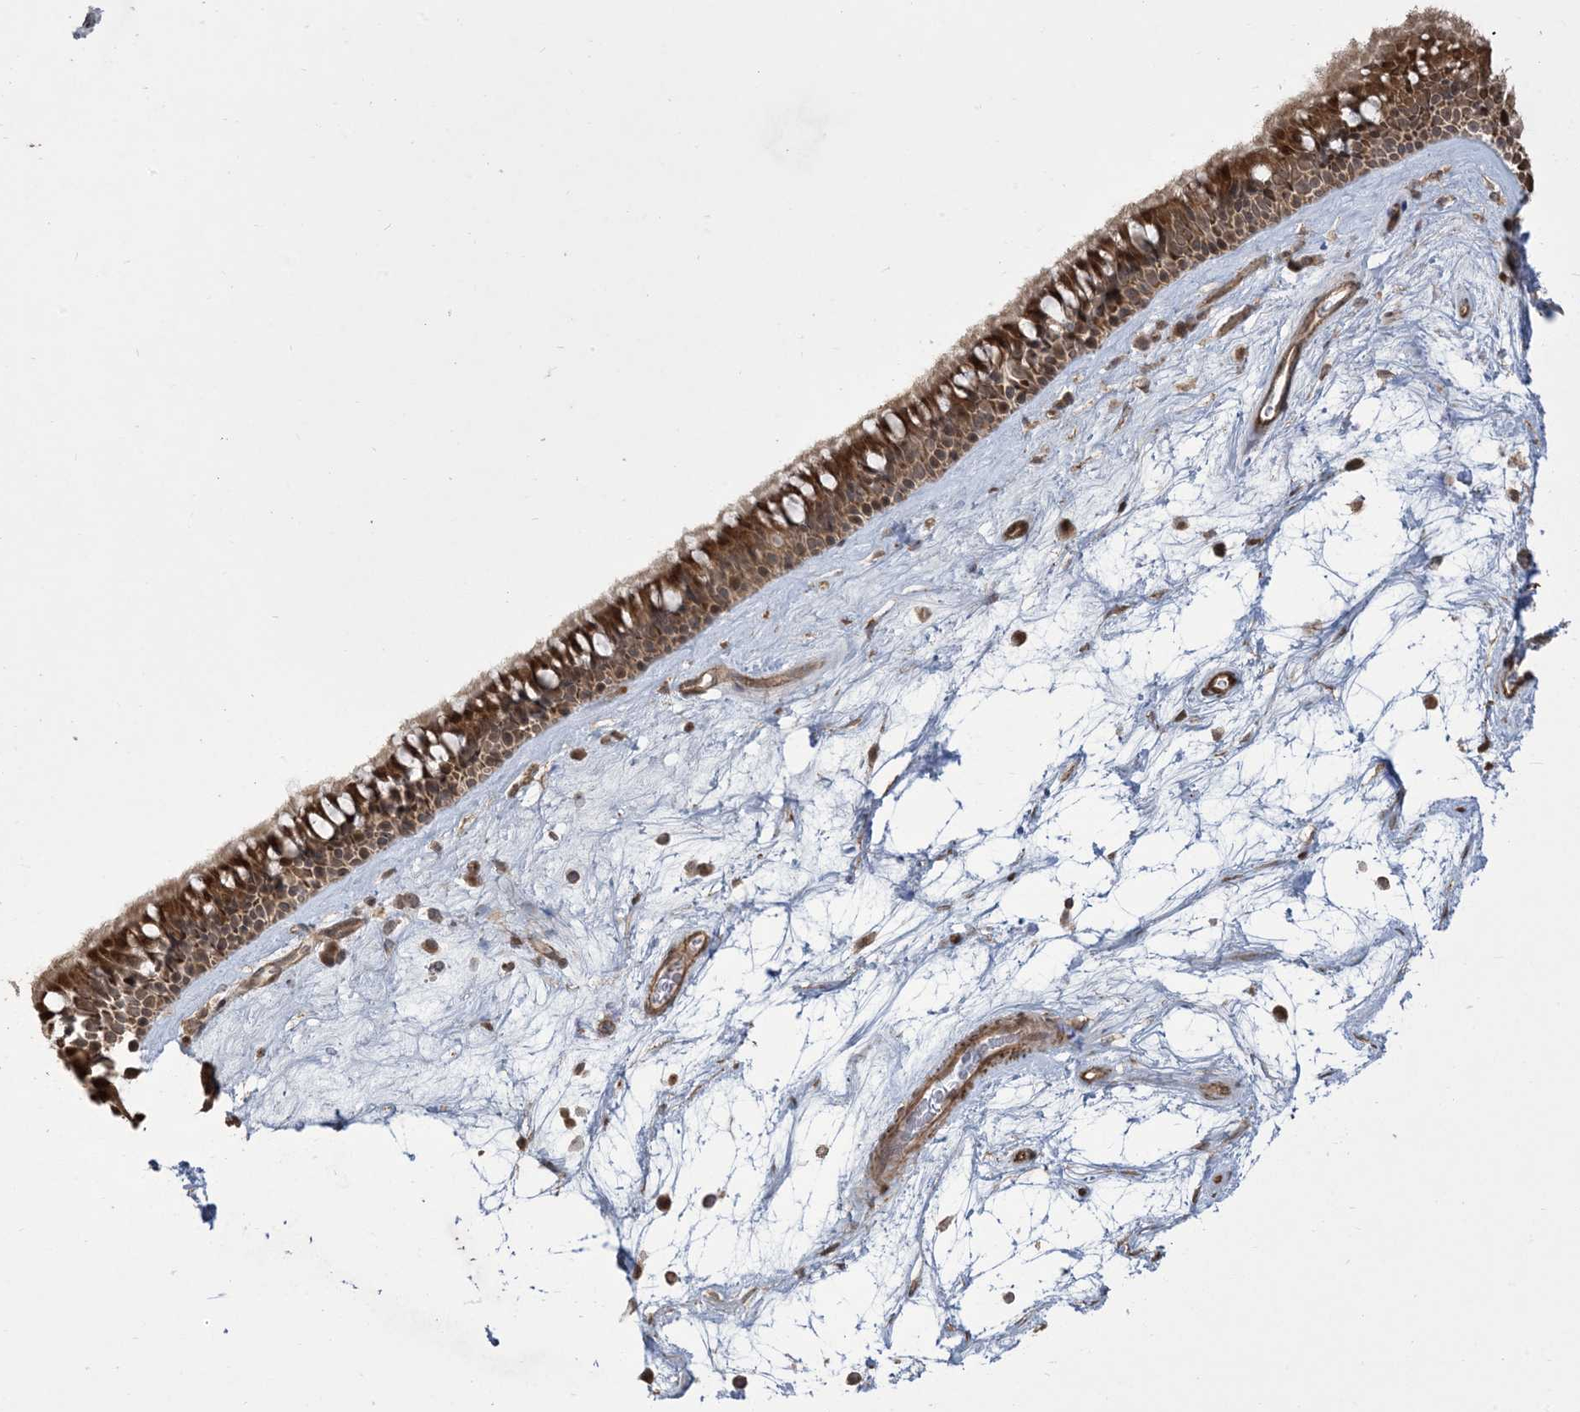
{"staining": {"intensity": "strong", "quantity": ">75%", "location": "cytoplasmic/membranous"}, "tissue": "nasopharynx", "cell_type": "Respiratory epithelial cells", "image_type": "normal", "snomed": [{"axis": "morphology", "description": "Normal tissue, NOS"}, {"axis": "topography", "description": "Nasopharynx"}], "caption": "Respiratory epithelial cells show high levels of strong cytoplasmic/membranous positivity in approximately >75% of cells in unremarkable nasopharynx. (brown staining indicates protein expression, while blue staining denotes nuclei).", "gene": "KLHL18", "patient": {"sex": "male", "age": 64}}